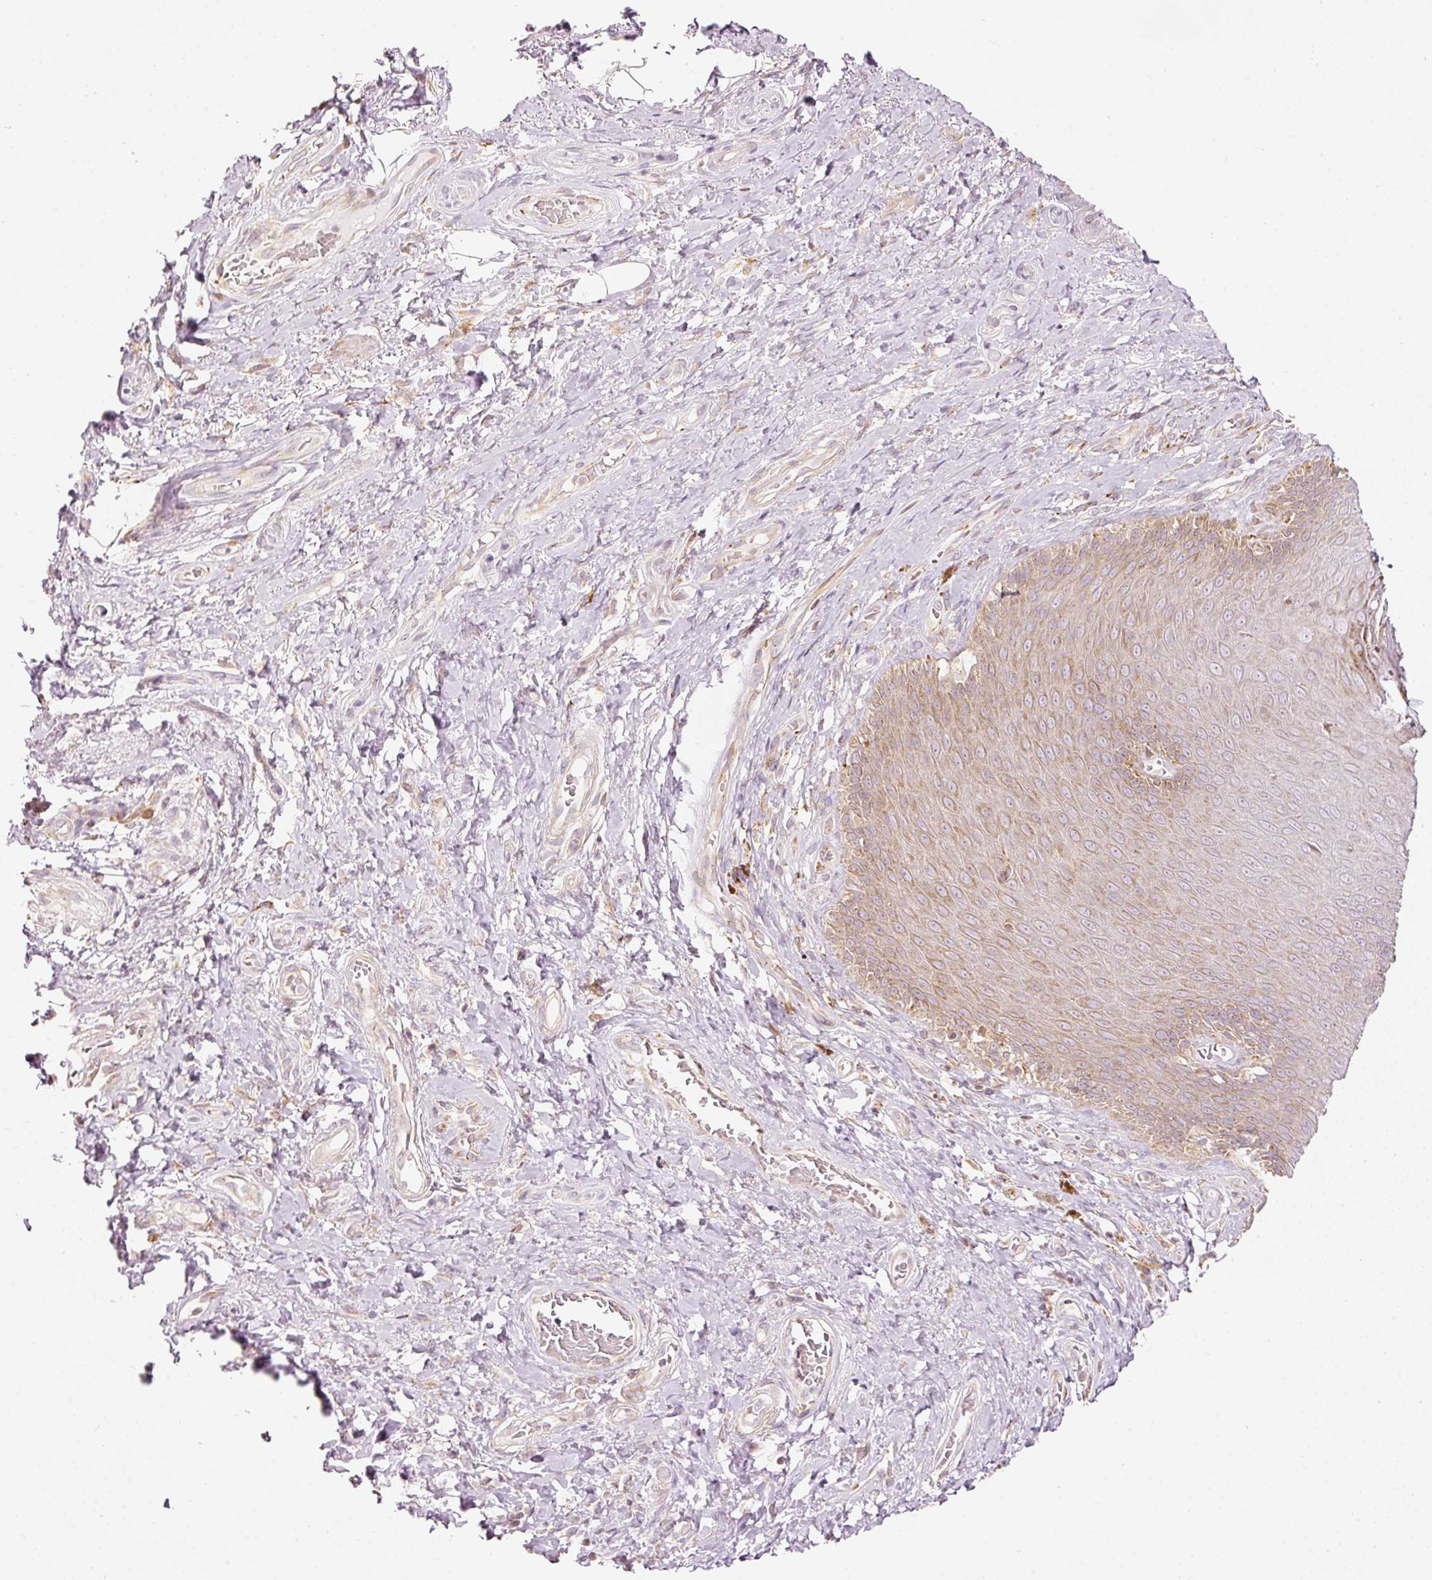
{"staining": {"intensity": "weak", "quantity": ">75%", "location": "cytoplasmic/membranous"}, "tissue": "skin", "cell_type": "Epidermal cells", "image_type": "normal", "snomed": [{"axis": "morphology", "description": "Normal tissue, NOS"}, {"axis": "topography", "description": "Anal"}, {"axis": "topography", "description": "Peripheral nerve tissue"}], "caption": "A high-resolution histopathology image shows IHC staining of benign skin, which demonstrates weak cytoplasmic/membranous staining in about >75% of epidermal cells.", "gene": "SNAPC5", "patient": {"sex": "male", "age": 53}}